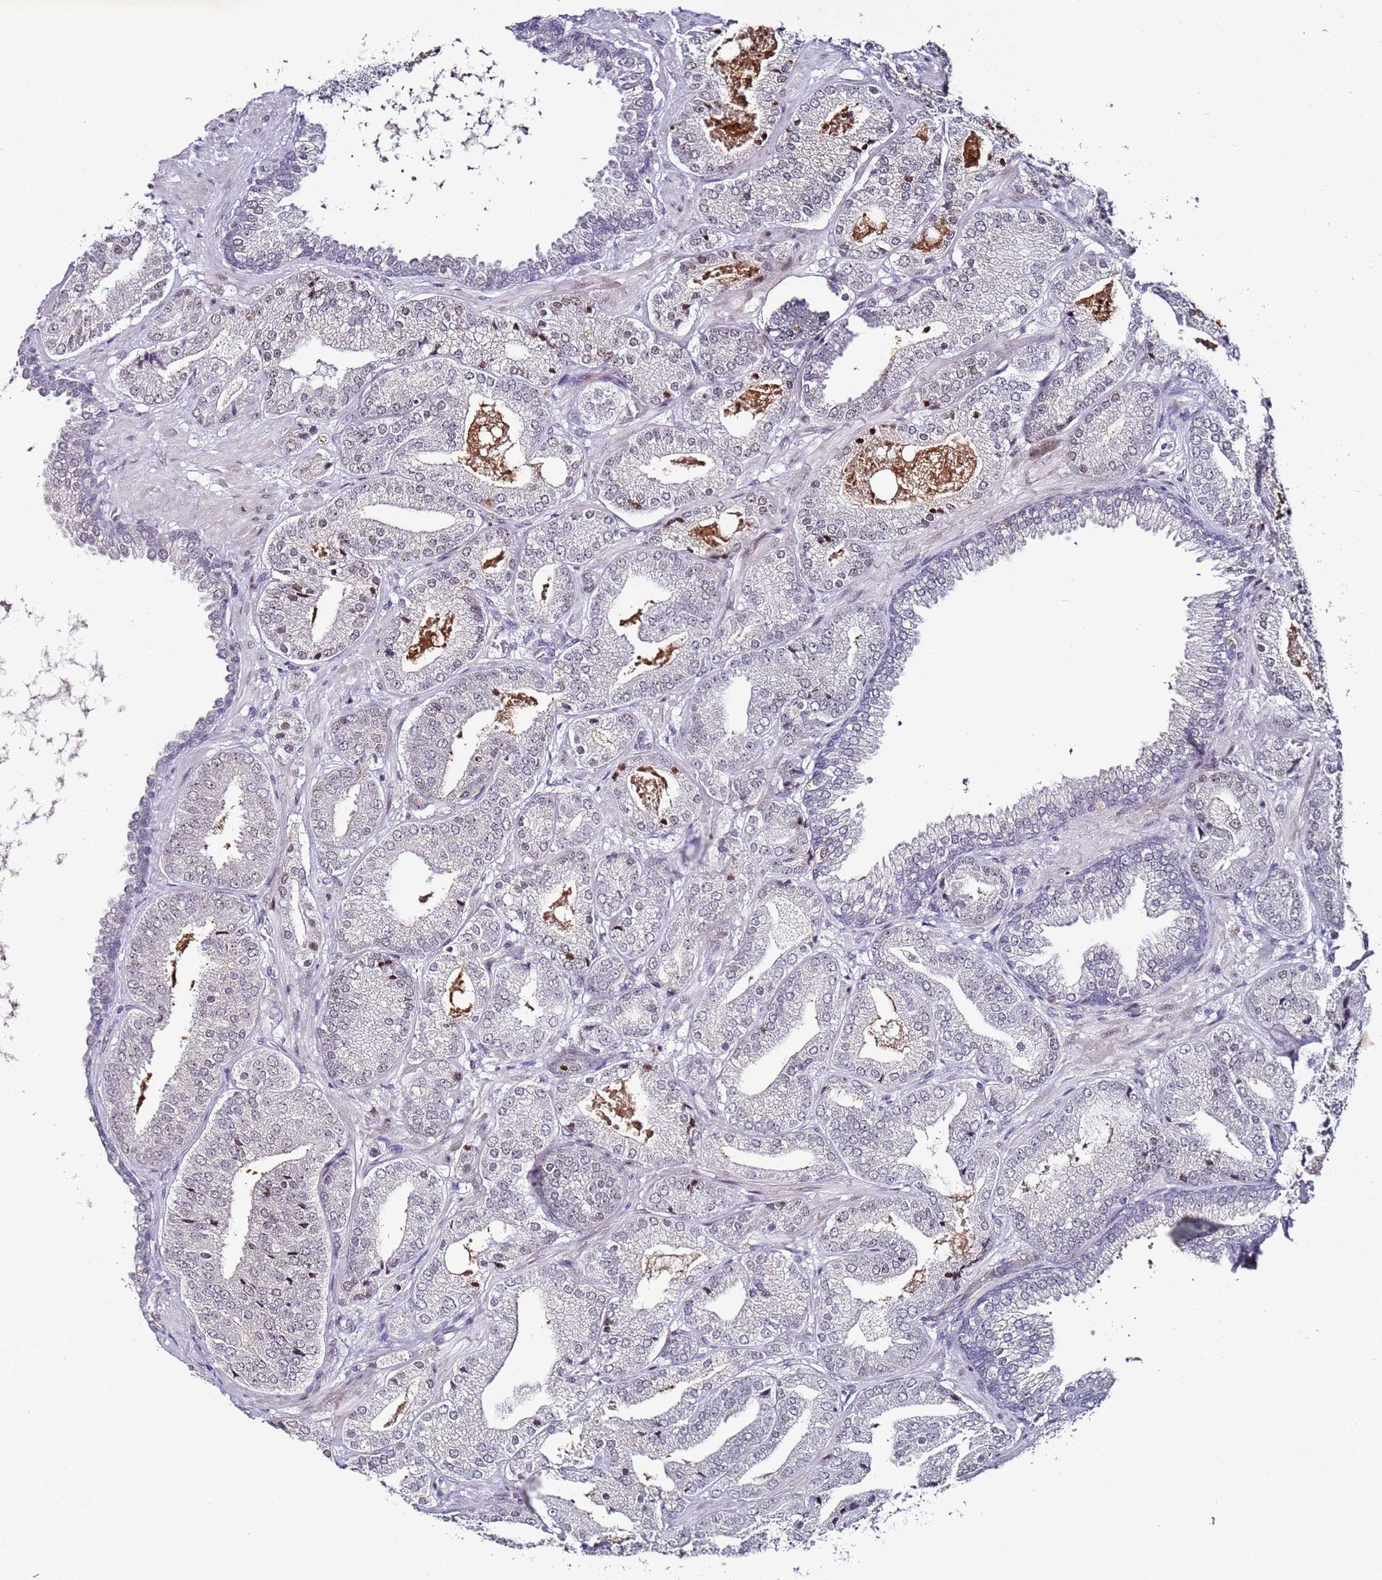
{"staining": {"intensity": "negative", "quantity": "none", "location": "none"}, "tissue": "prostate cancer", "cell_type": "Tumor cells", "image_type": "cancer", "snomed": [{"axis": "morphology", "description": "Adenocarcinoma, High grade"}, {"axis": "topography", "description": "Prostate"}], "caption": "An immunohistochemistry (IHC) micrograph of prostate cancer is shown. There is no staining in tumor cells of prostate cancer.", "gene": "PSMA7", "patient": {"sex": "male", "age": 63}}